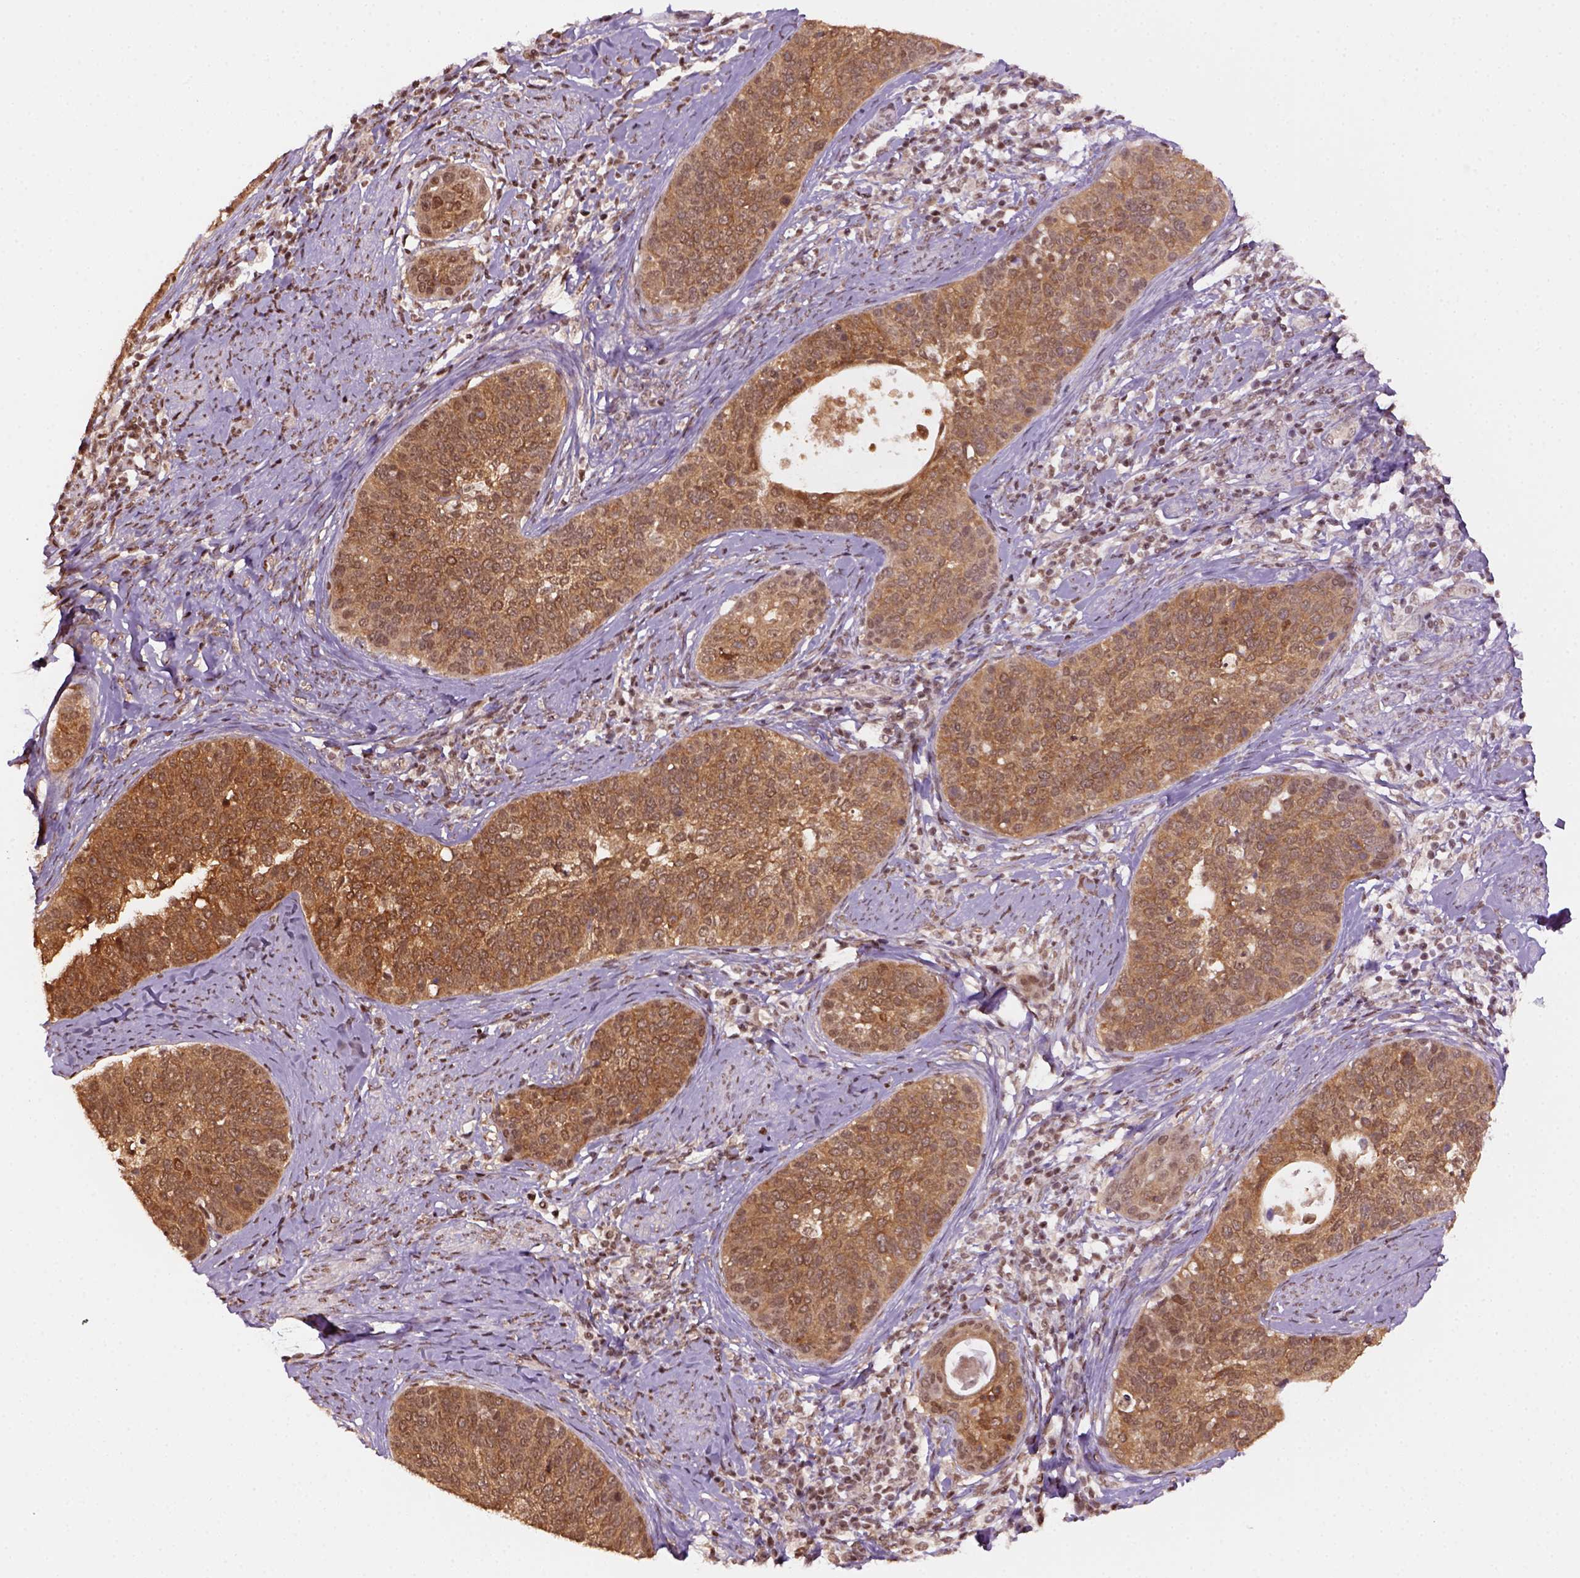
{"staining": {"intensity": "moderate", "quantity": ">75%", "location": "cytoplasmic/membranous,nuclear"}, "tissue": "cervical cancer", "cell_type": "Tumor cells", "image_type": "cancer", "snomed": [{"axis": "morphology", "description": "Squamous cell carcinoma, NOS"}, {"axis": "topography", "description": "Cervix"}], "caption": "Cervical squamous cell carcinoma stained for a protein (brown) displays moderate cytoplasmic/membranous and nuclear positive expression in about >75% of tumor cells.", "gene": "GOT1", "patient": {"sex": "female", "age": 69}}